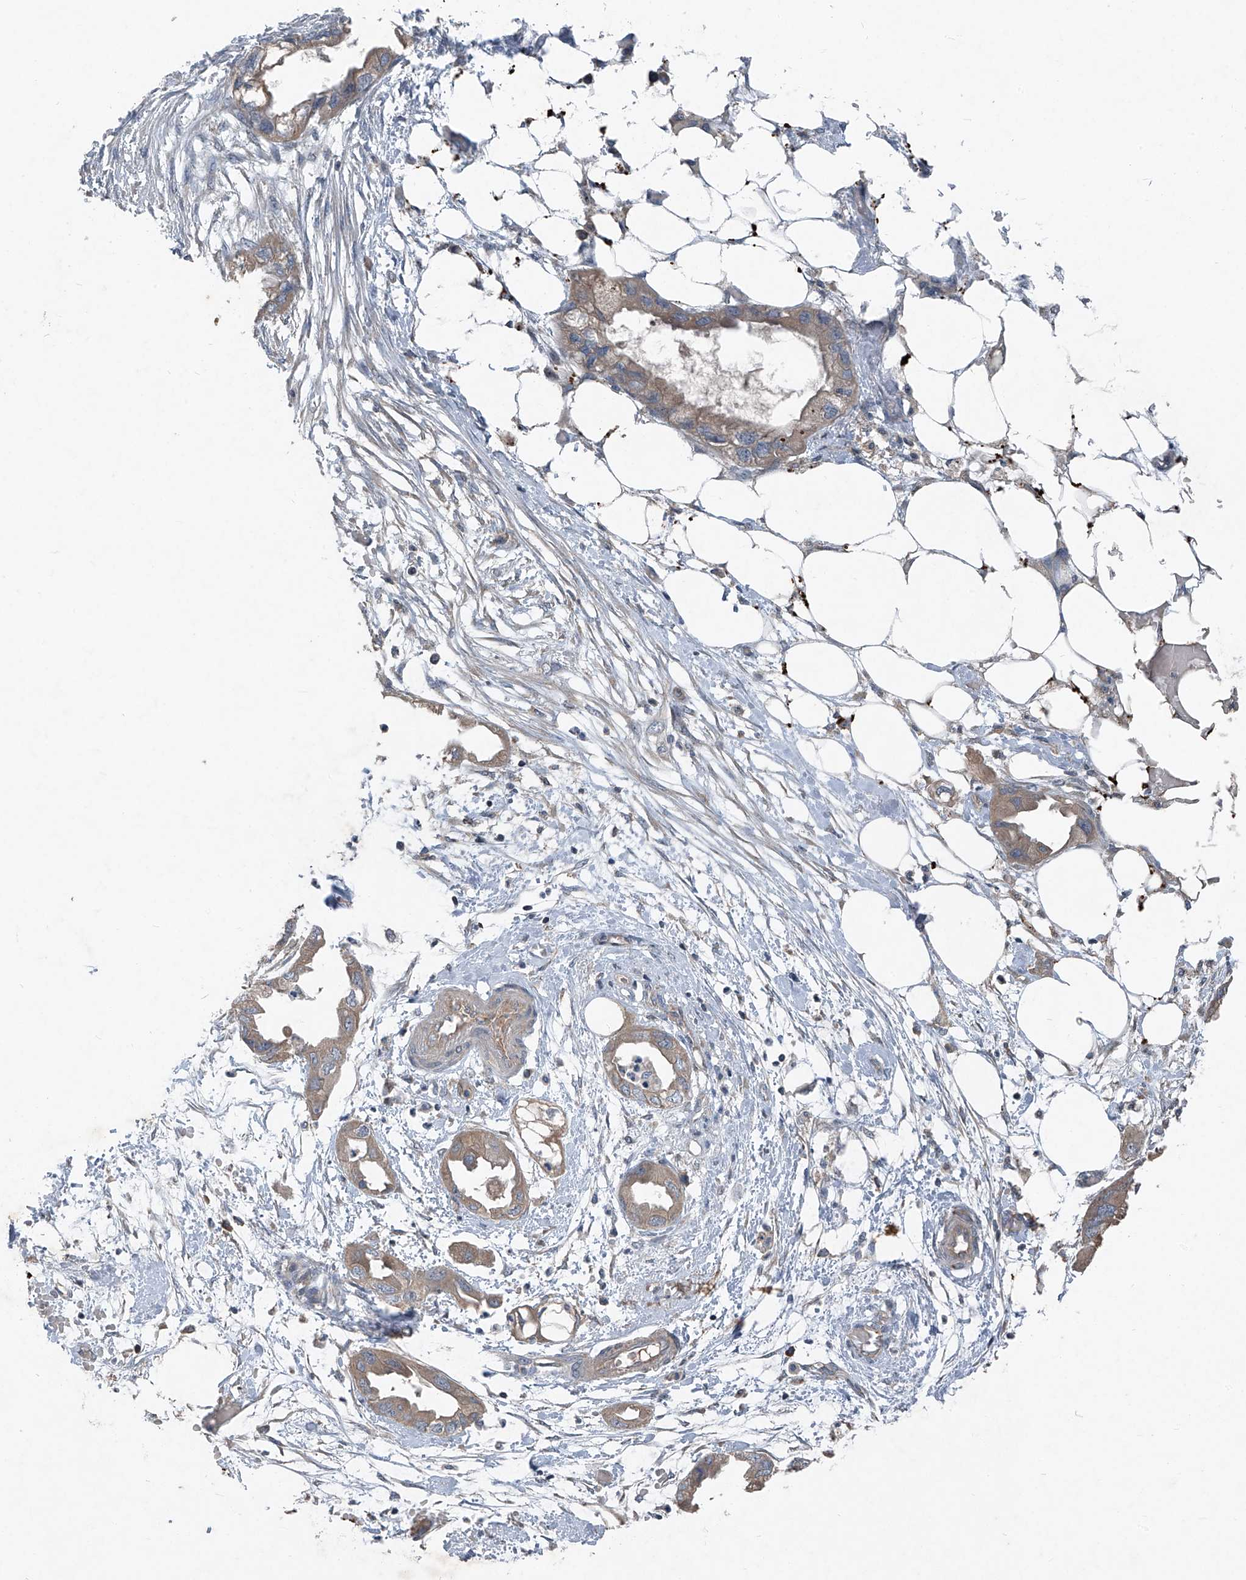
{"staining": {"intensity": "weak", "quantity": "25%-75%", "location": "cytoplasmic/membranous"}, "tissue": "endometrial cancer", "cell_type": "Tumor cells", "image_type": "cancer", "snomed": [{"axis": "morphology", "description": "Adenocarcinoma, NOS"}, {"axis": "morphology", "description": "Adenocarcinoma, metastatic, NOS"}, {"axis": "topography", "description": "Adipose tissue"}, {"axis": "topography", "description": "Endometrium"}], "caption": "About 25%-75% of tumor cells in human endometrial cancer (metastatic adenocarcinoma) demonstrate weak cytoplasmic/membranous protein expression as visualized by brown immunohistochemical staining.", "gene": "FOXRED2", "patient": {"sex": "female", "age": 67}}